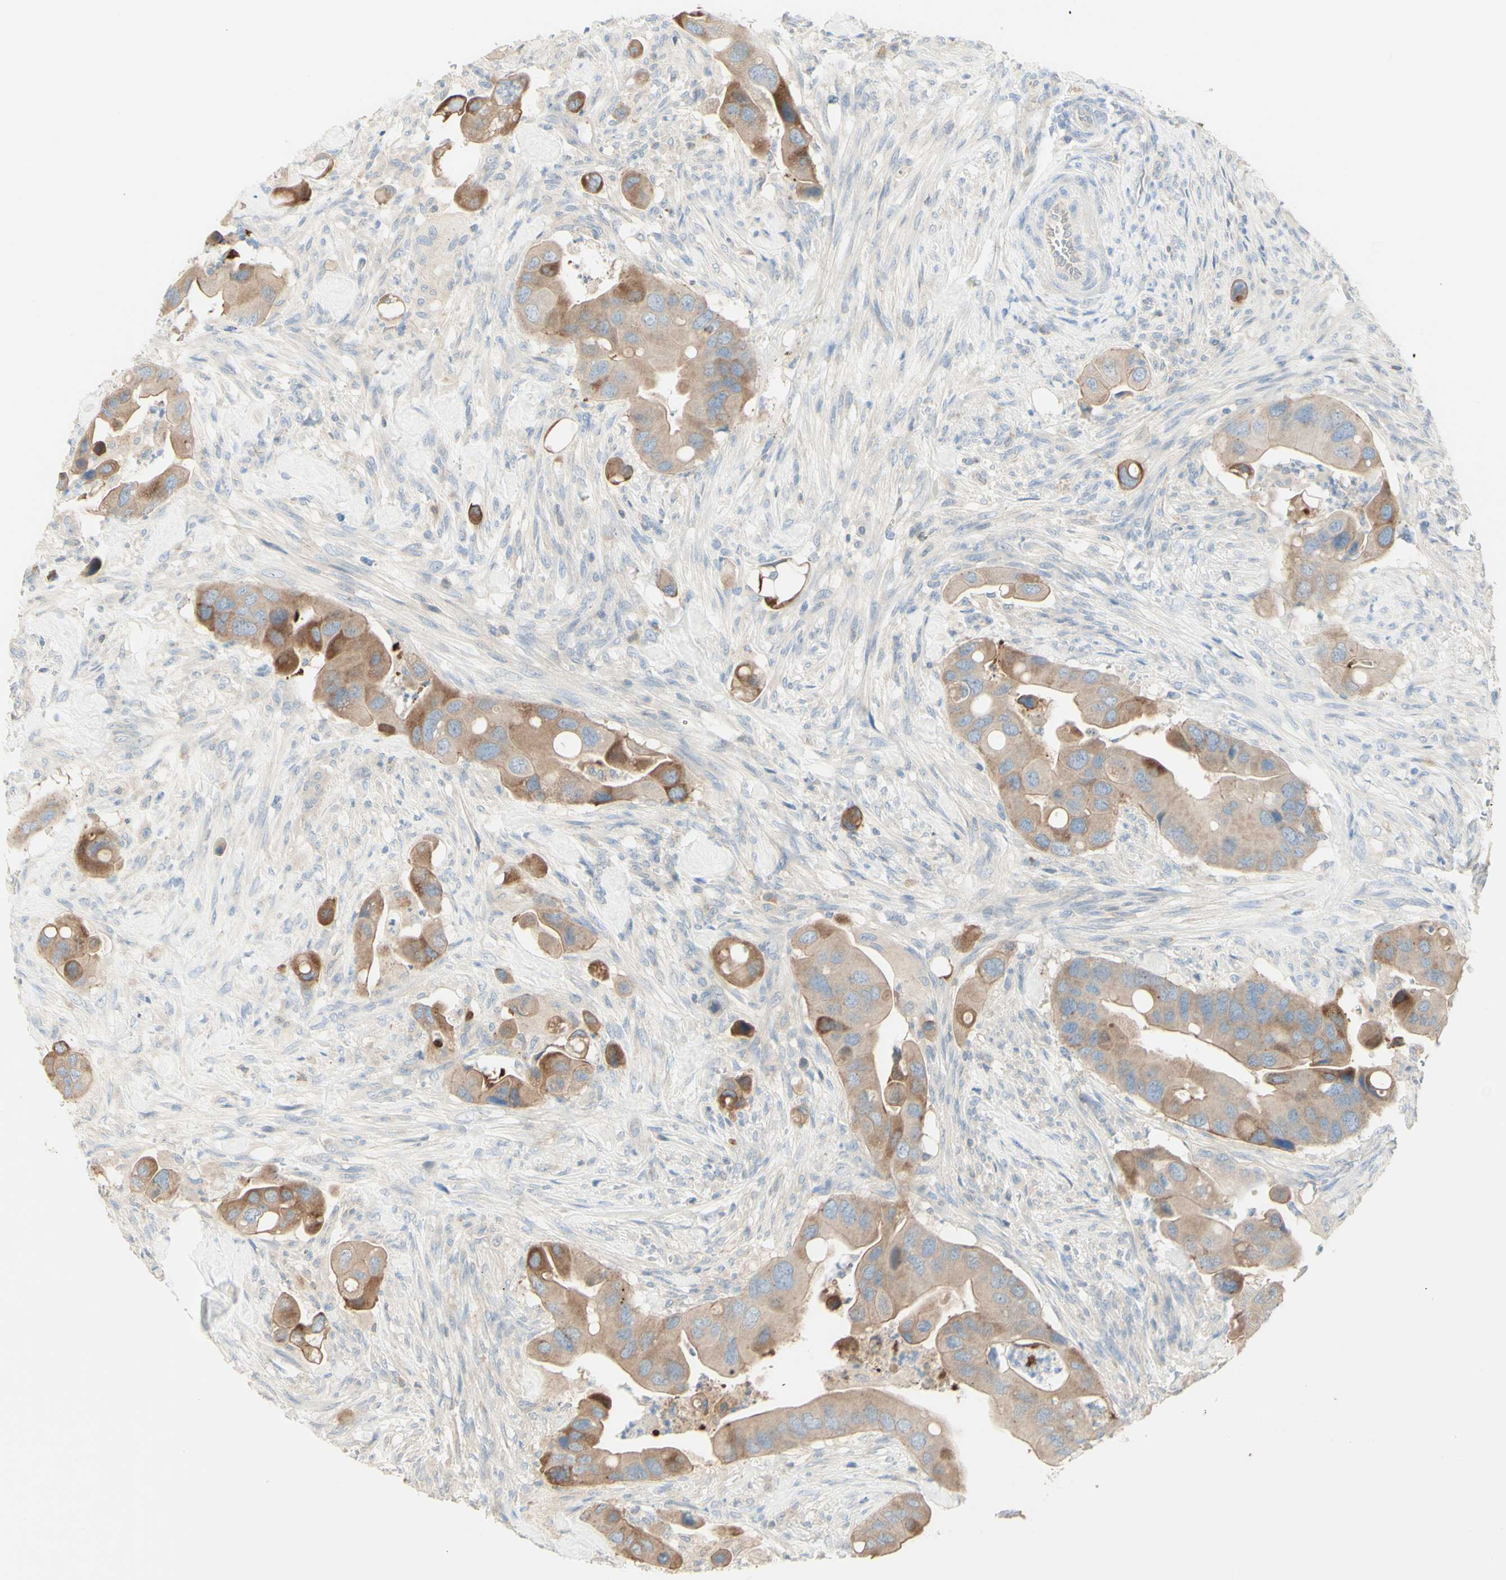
{"staining": {"intensity": "moderate", "quantity": ">75%", "location": "cytoplasmic/membranous"}, "tissue": "colorectal cancer", "cell_type": "Tumor cells", "image_type": "cancer", "snomed": [{"axis": "morphology", "description": "Adenocarcinoma, NOS"}, {"axis": "topography", "description": "Rectum"}], "caption": "Immunohistochemical staining of human colorectal cancer (adenocarcinoma) shows moderate cytoplasmic/membranous protein expression in approximately >75% of tumor cells. (Stains: DAB (3,3'-diaminobenzidine) in brown, nuclei in blue, Microscopy: brightfield microscopy at high magnification).", "gene": "MTM1", "patient": {"sex": "female", "age": 57}}